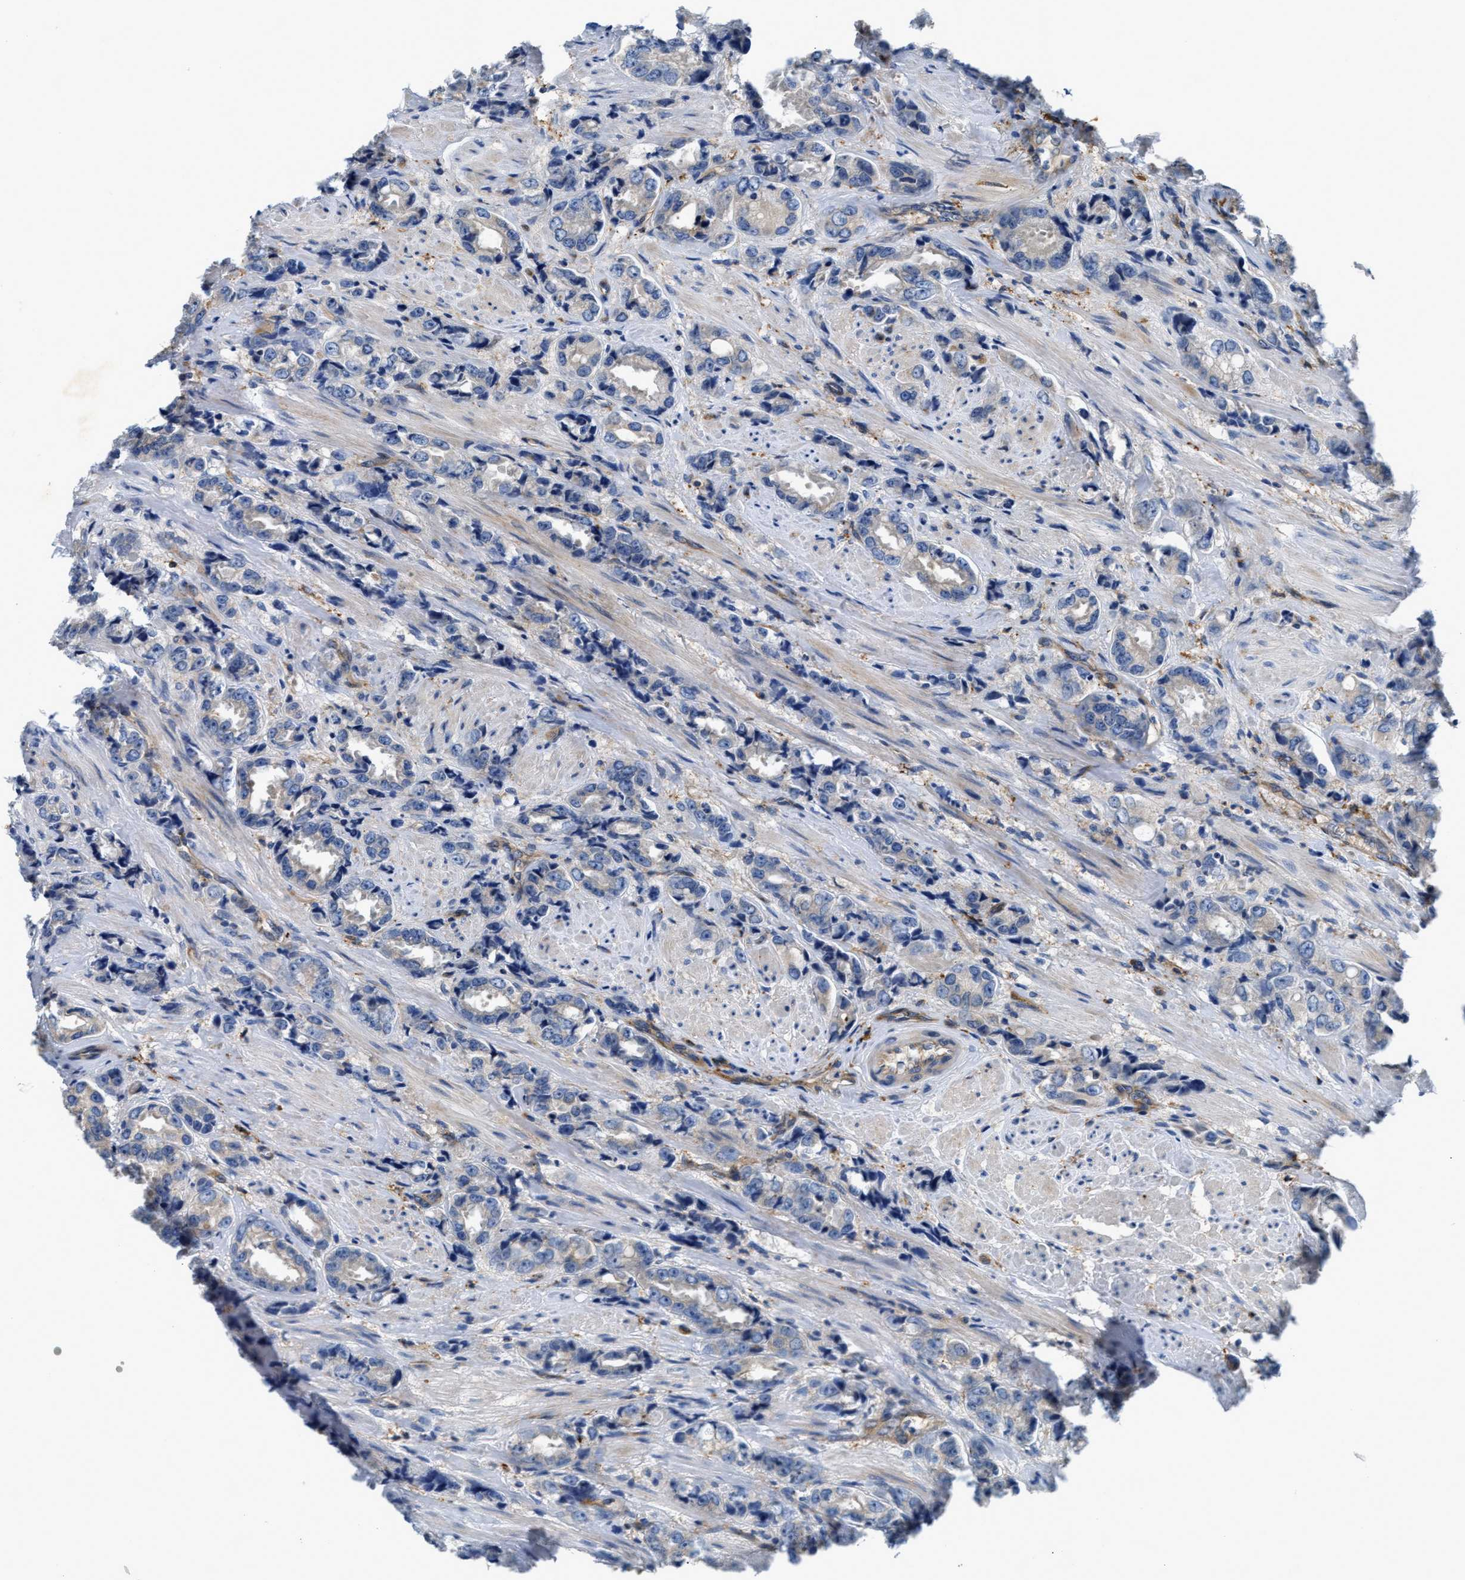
{"staining": {"intensity": "negative", "quantity": "none", "location": "none"}, "tissue": "prostate cancer", "cell_type": "Tumor cells", "image_type": "cancer", "snomed": [{"axis": "morphology", "description": "Adenocarcinoma, High grade"}, {"axis": "topography", "description": "Prostate"}], "caption": "Immunohistochemistry micrograph of prostate cancer (adenocarcinoma (high-grade)) stained for a protein (brown), which reveals no expression in tumor cells.", "gene": "NSUN7", "patient": {"sex": "male", "age": 61}}